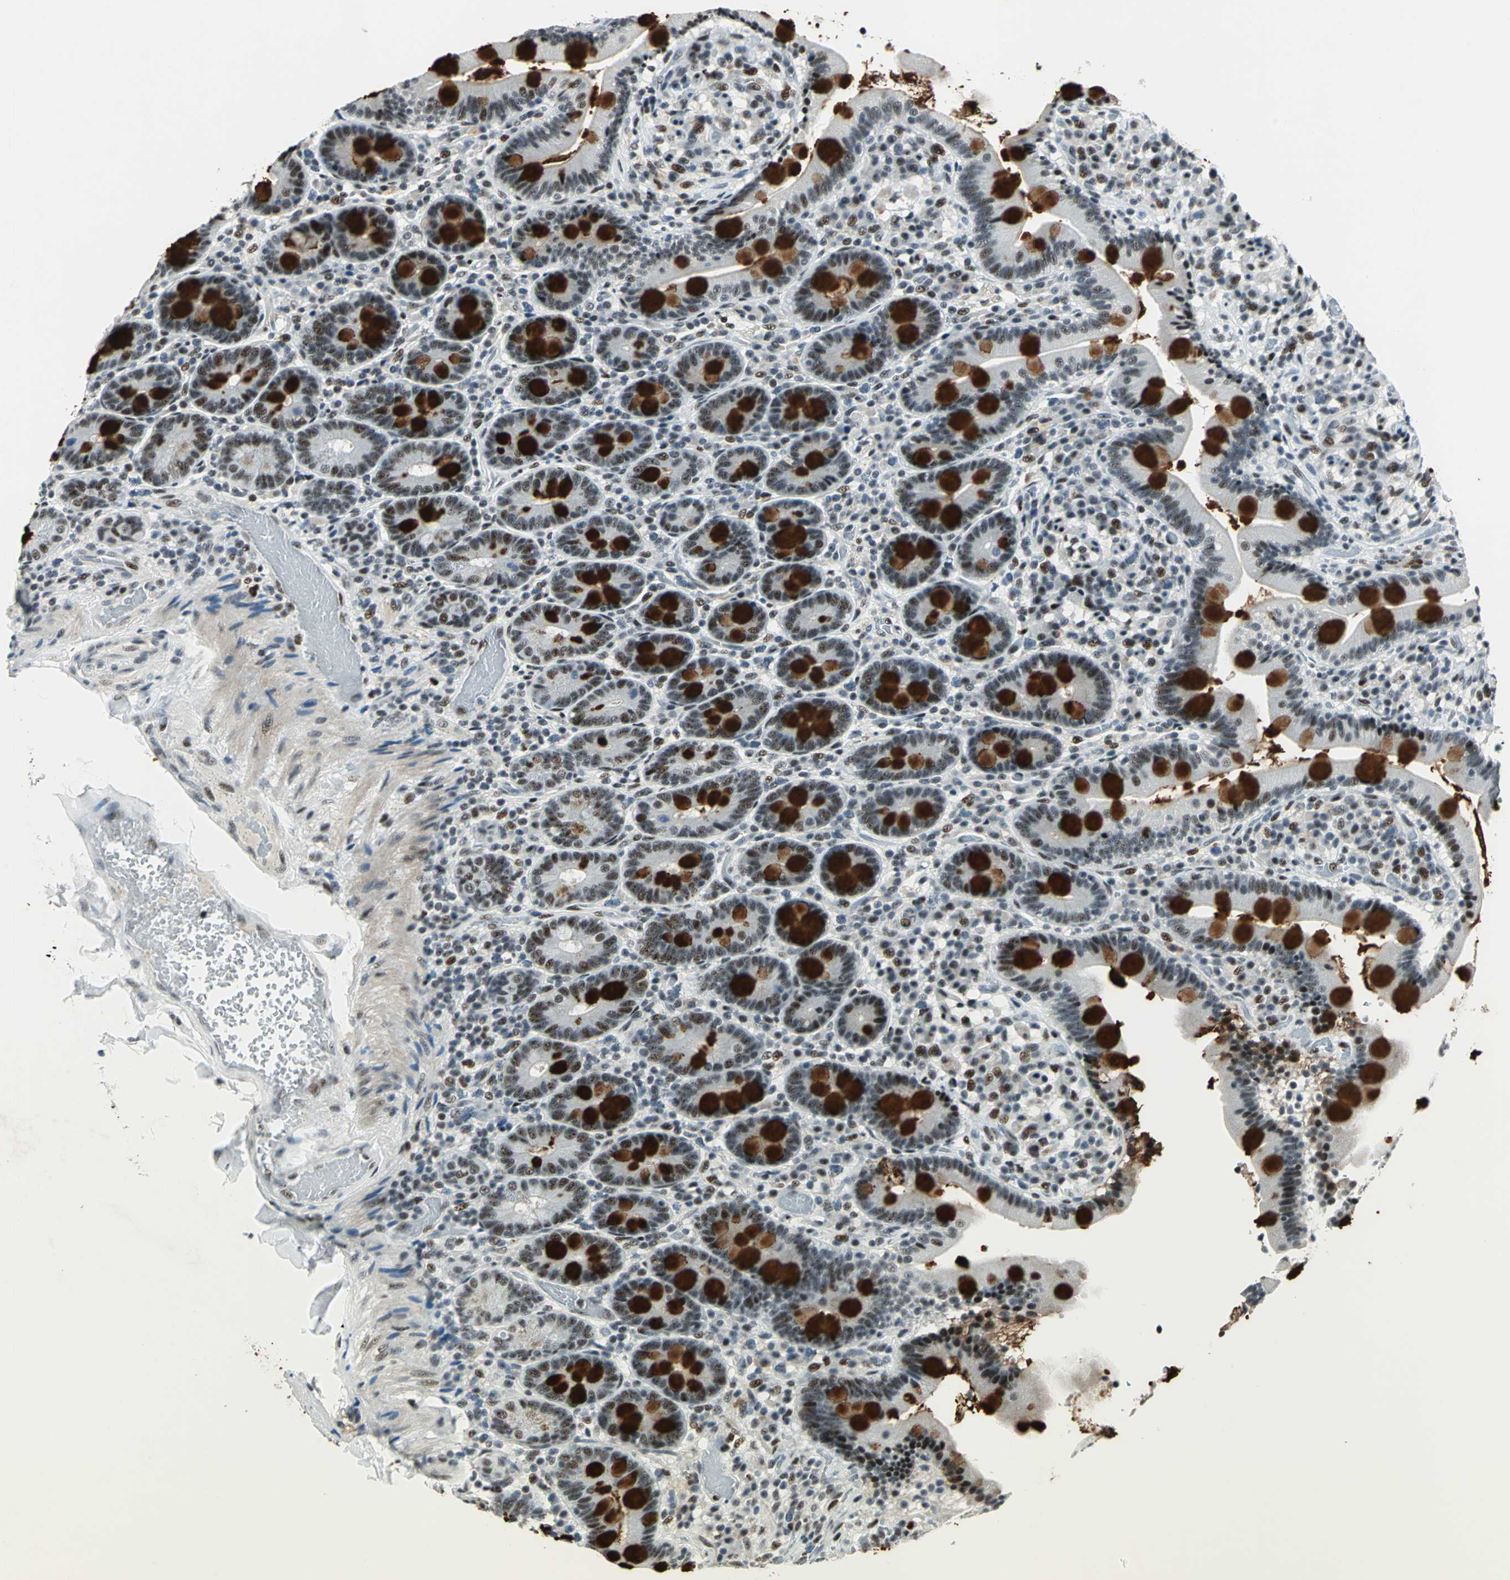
{"staining": {"intensity": "strong", "quantity": ">75%", "location": "cytoplasmic/membranous,nuclear"}, "tissue": "duodenum", "cell_type": "Glandular cells", "image_type": "normal", "snomed": [{"axis": "morphology", "description": "Normal tissue, NOS"}, {"axis": "topography", "description": "Duodenum"}], "caption": "Human duodenum stained with a brown dye demonstrates strong cytoplasmic/membranous,nuclear positive staining in about >75% of glandular cells.", "gene": "KAT6B", "patient": {"sex": "male", "age": 66}}